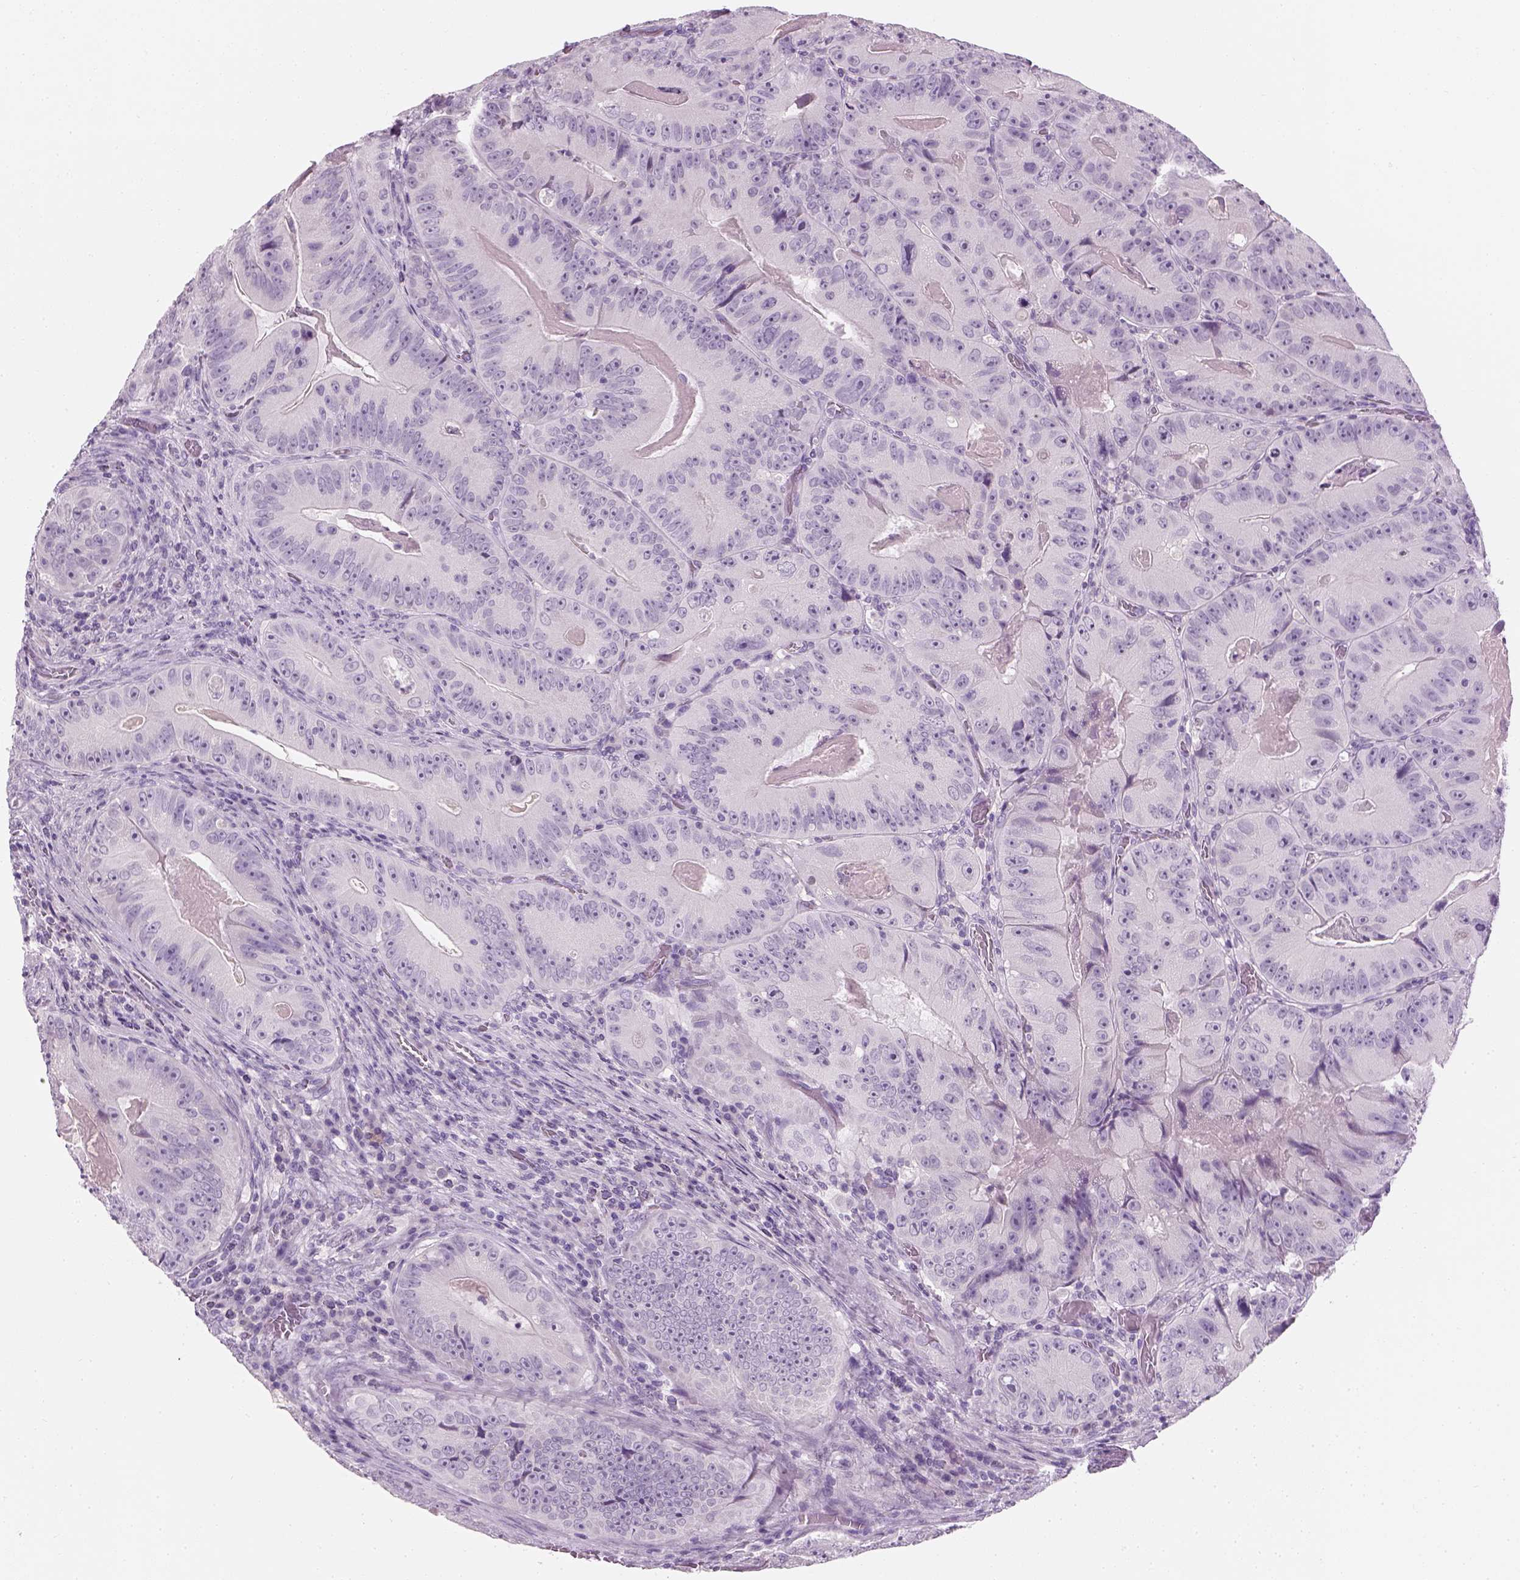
{"staining": {"intensity": "negative", "quantity": "none", "location": "none"}, "tissue": "colorectal cancer", "cell_type": "Tumor cells", "image_type": "cancer", "snomed": [{"axis": "morphology", "description": "Adenocarcinoma, NOS"}, {"axis": "topography", "description": "Colon"}], "caption": "There is no significant expression in tumor cells of colorectal adenocarcinoma.", "gene": "TH", "patient": {"sex": "female", "age": 86}}